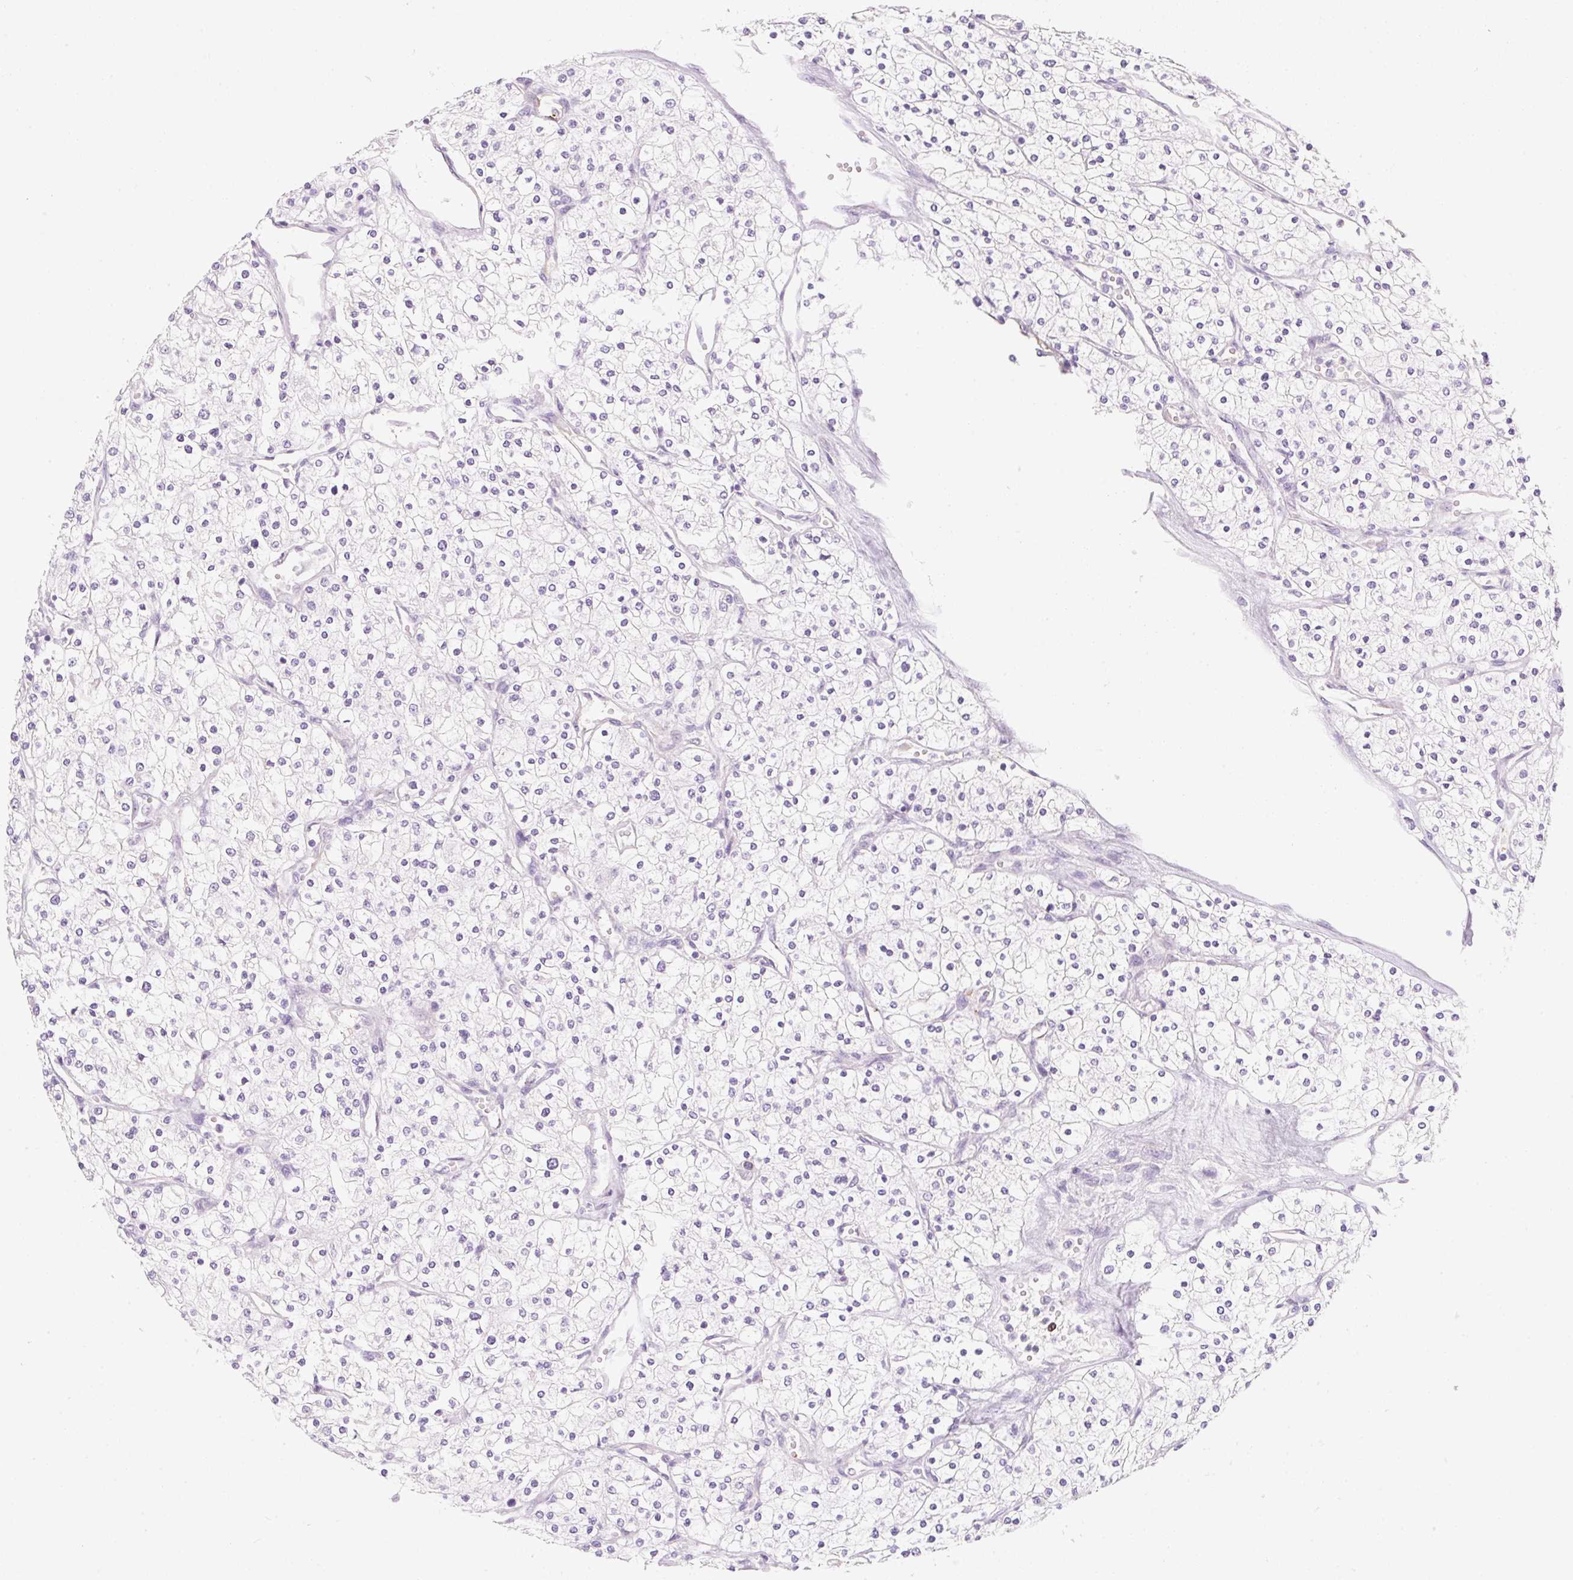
{"staining": {"intensity": "negative", "quantity": "none", "location": "none"}, "tissue": "renal cancer", "cell_type": "Tumor cells", "image_type": "cancer", "snomed": [{"axis": "morphology", "description": "Adenocarcinoma, NOS"}, {"axis": "topography", "description": "Kidney"}], "caption": "Tumor cells are negative for protein expression in human renal cancer. The staining was performed using DAB to visualize the protein expression in brown, while the nuclei were stained in blue with hematoxylin (Magnification: 20x).", "gene": "FABP5", "patient": {"sex": "male", "age": 80}}